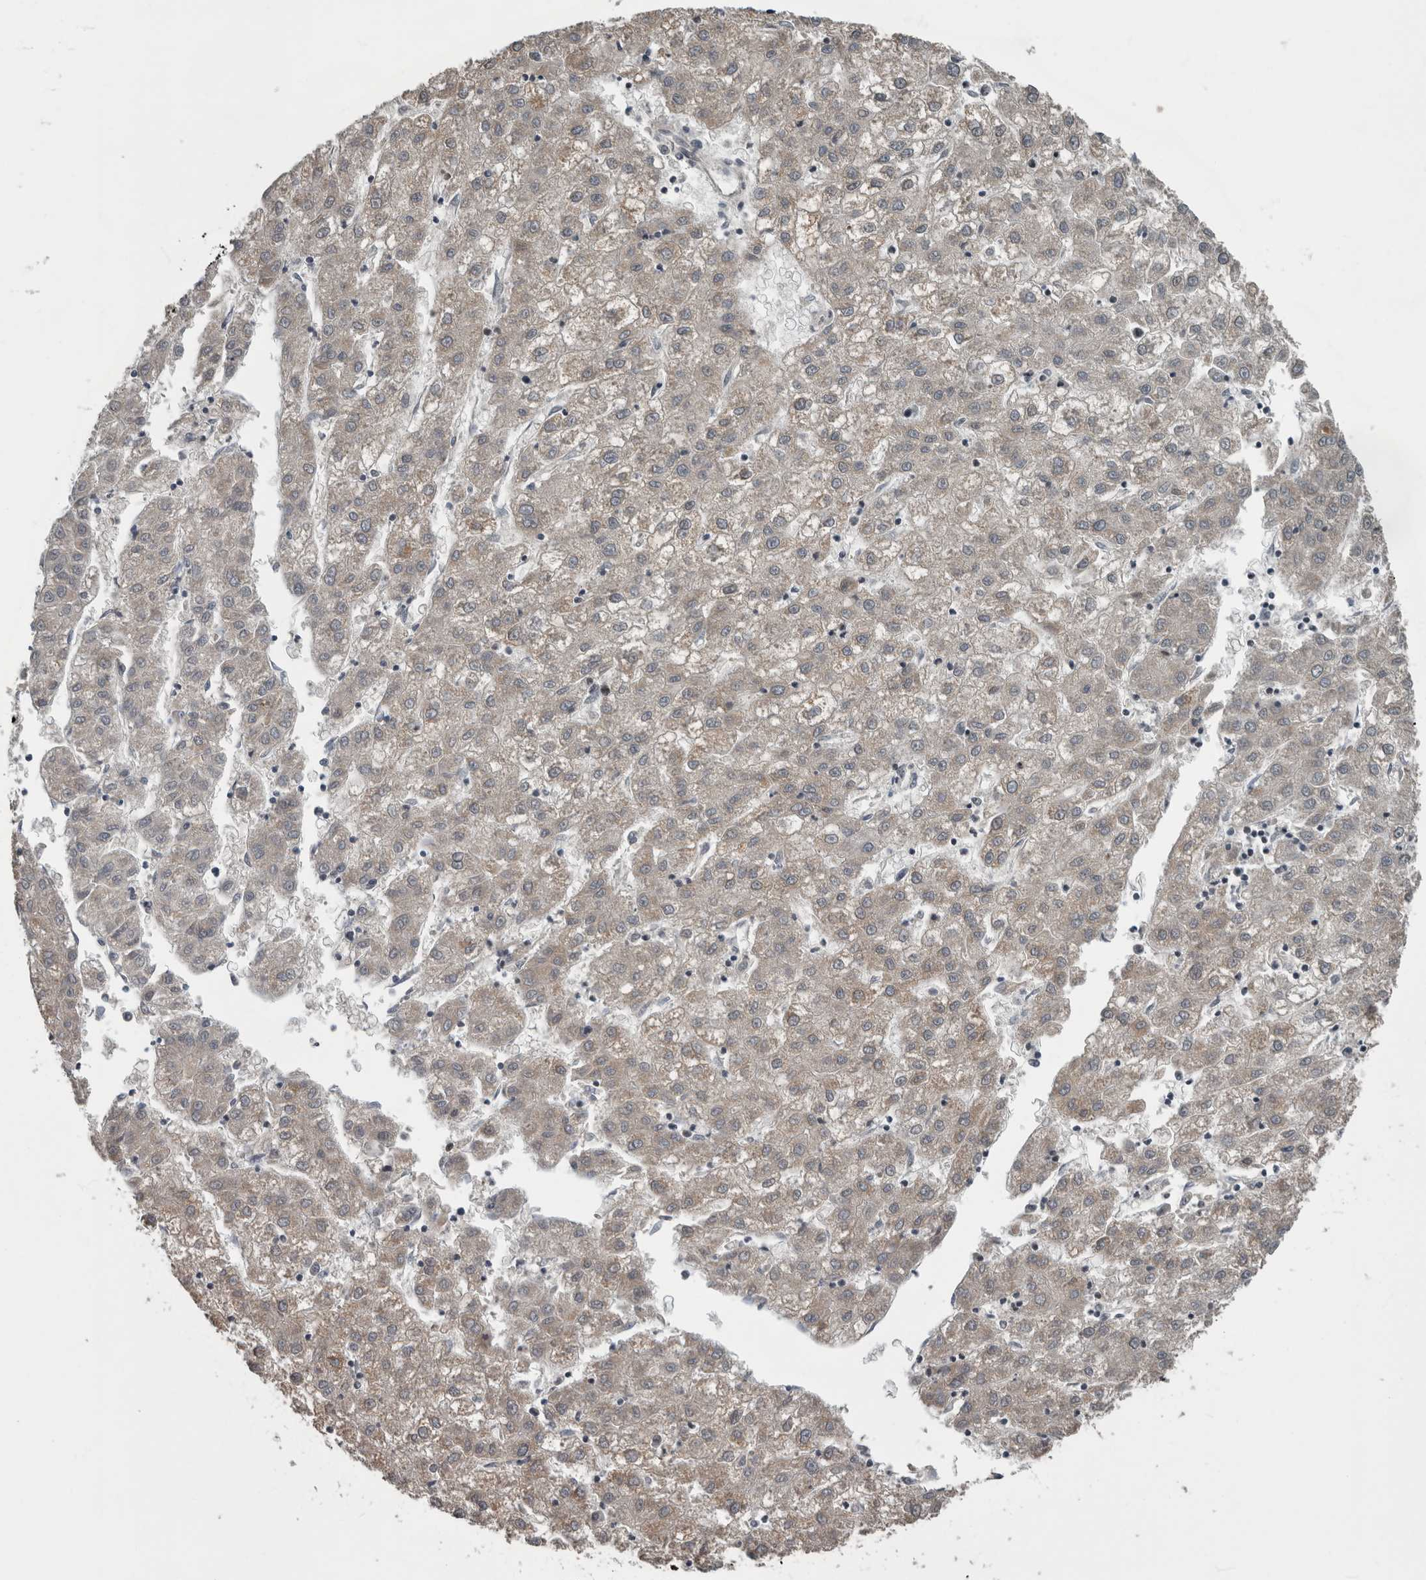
{"staining": {"intensity": "negative", "quantity": "none", "location": "none"}, "tissue": "liver cancer", "cell_type": "Tumor cells", "image_type": "cancer", "snomed": [{"axis": "morphology", "description": "Carcinoma, Hepatocellular, NOS"}, {"axis": "topography", "description": "Liver"}], "caption": "Immunohistochemistry (IHC) histopathology image of neoplastic tissue: hepatocellular carcinoma (liver) stained with DAB (3,3'-diaminobenzidine) reveals no significant protein staining in tumor cells.", "gene": "ENY2", "patient": {"sex": "male", "age": 72}}